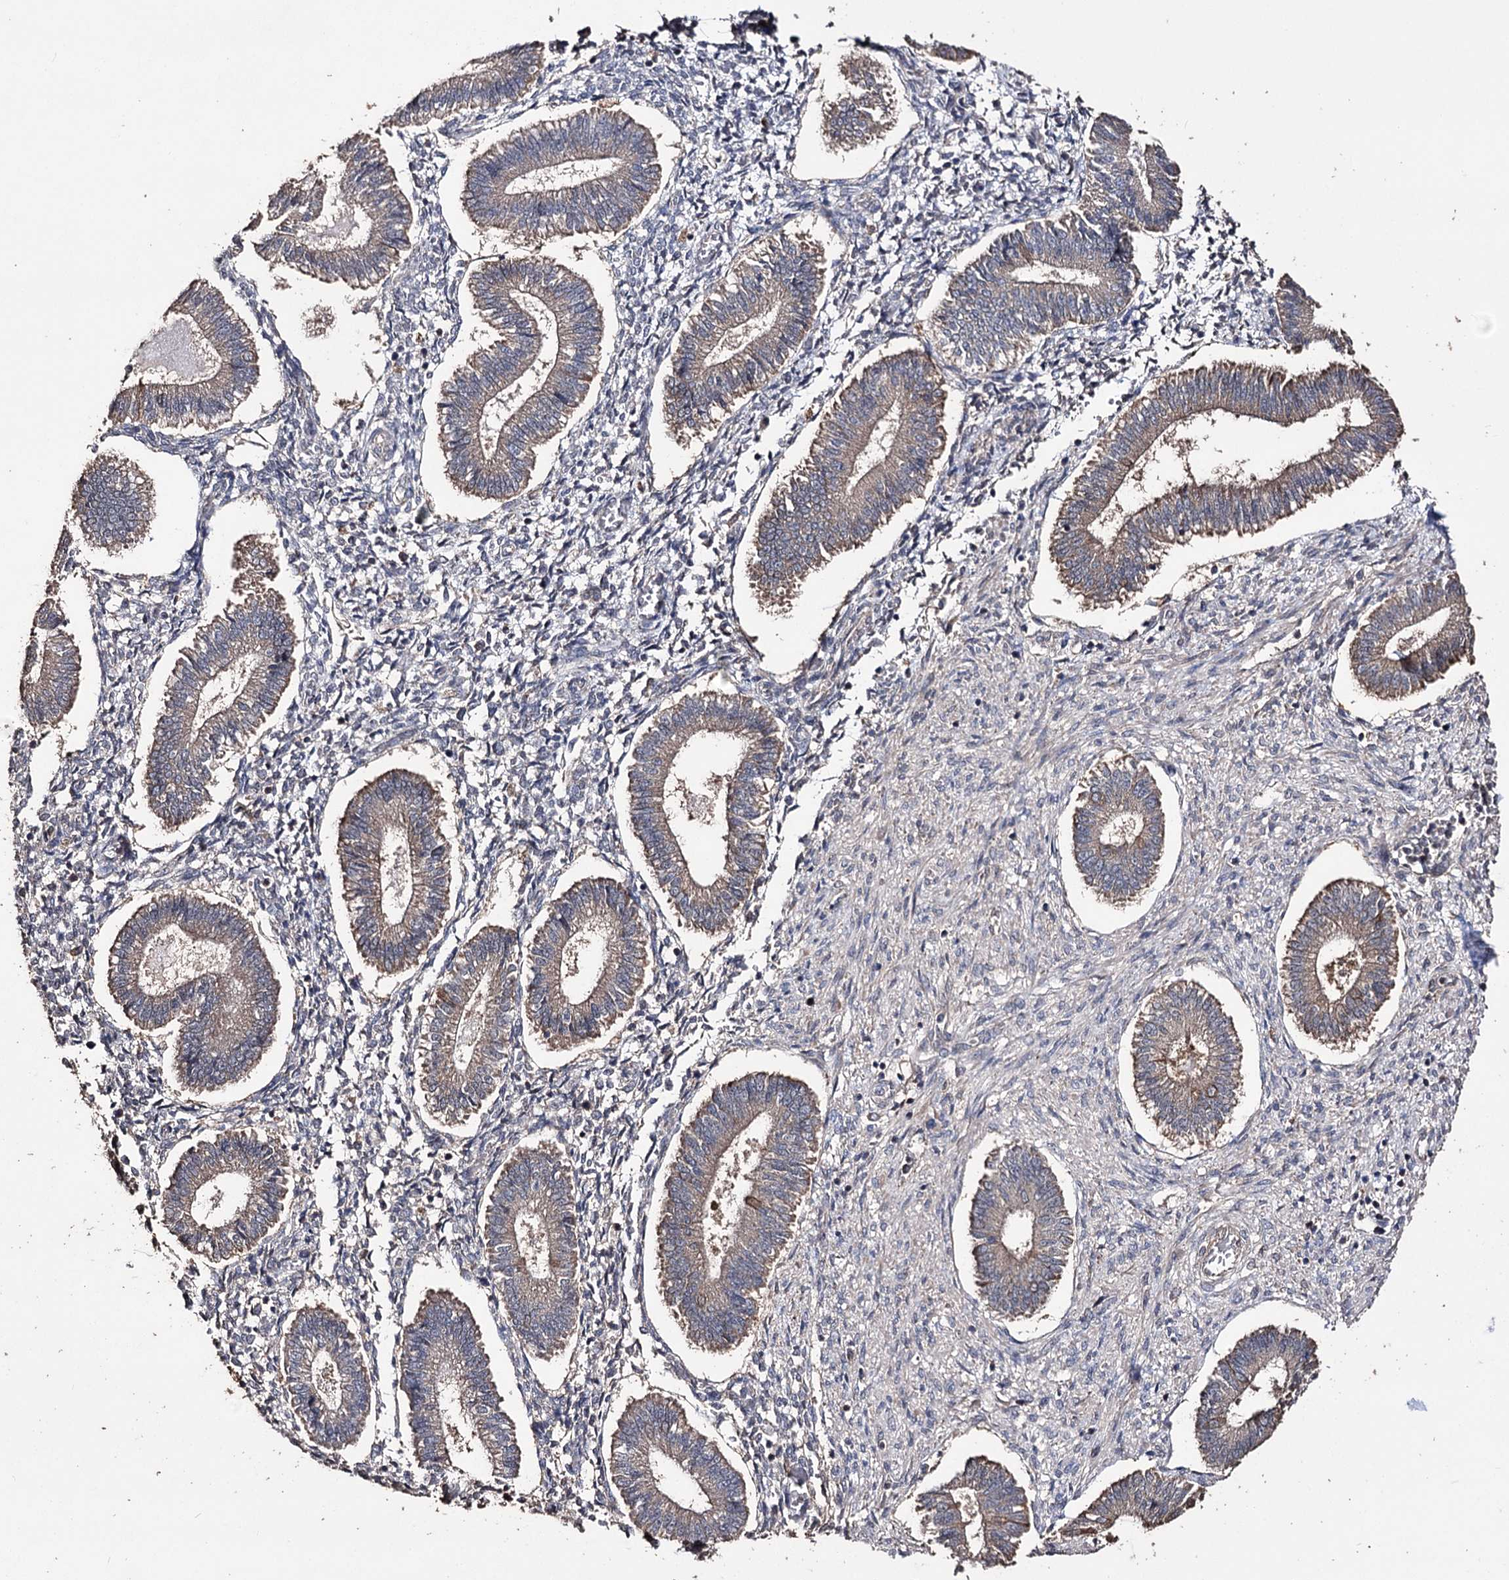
{"staining": {"intensity": "negative", "quantity": "none", "location": "none"}, "tissue": "endometrium", "cell_type": "Cells in endometrial stroma", "image_type": "normal", "snomed": [{"axis": "morphology", "description": "Normal tissue, NOS"}, {"axis": "topography", "description": "Endometrium"}], "caption": "The image demonstrates no significant staining in cells in endometrial stroma of endometrium.", "gene": "ZNF662", "patient": {"sex": "female", "age": 25}}